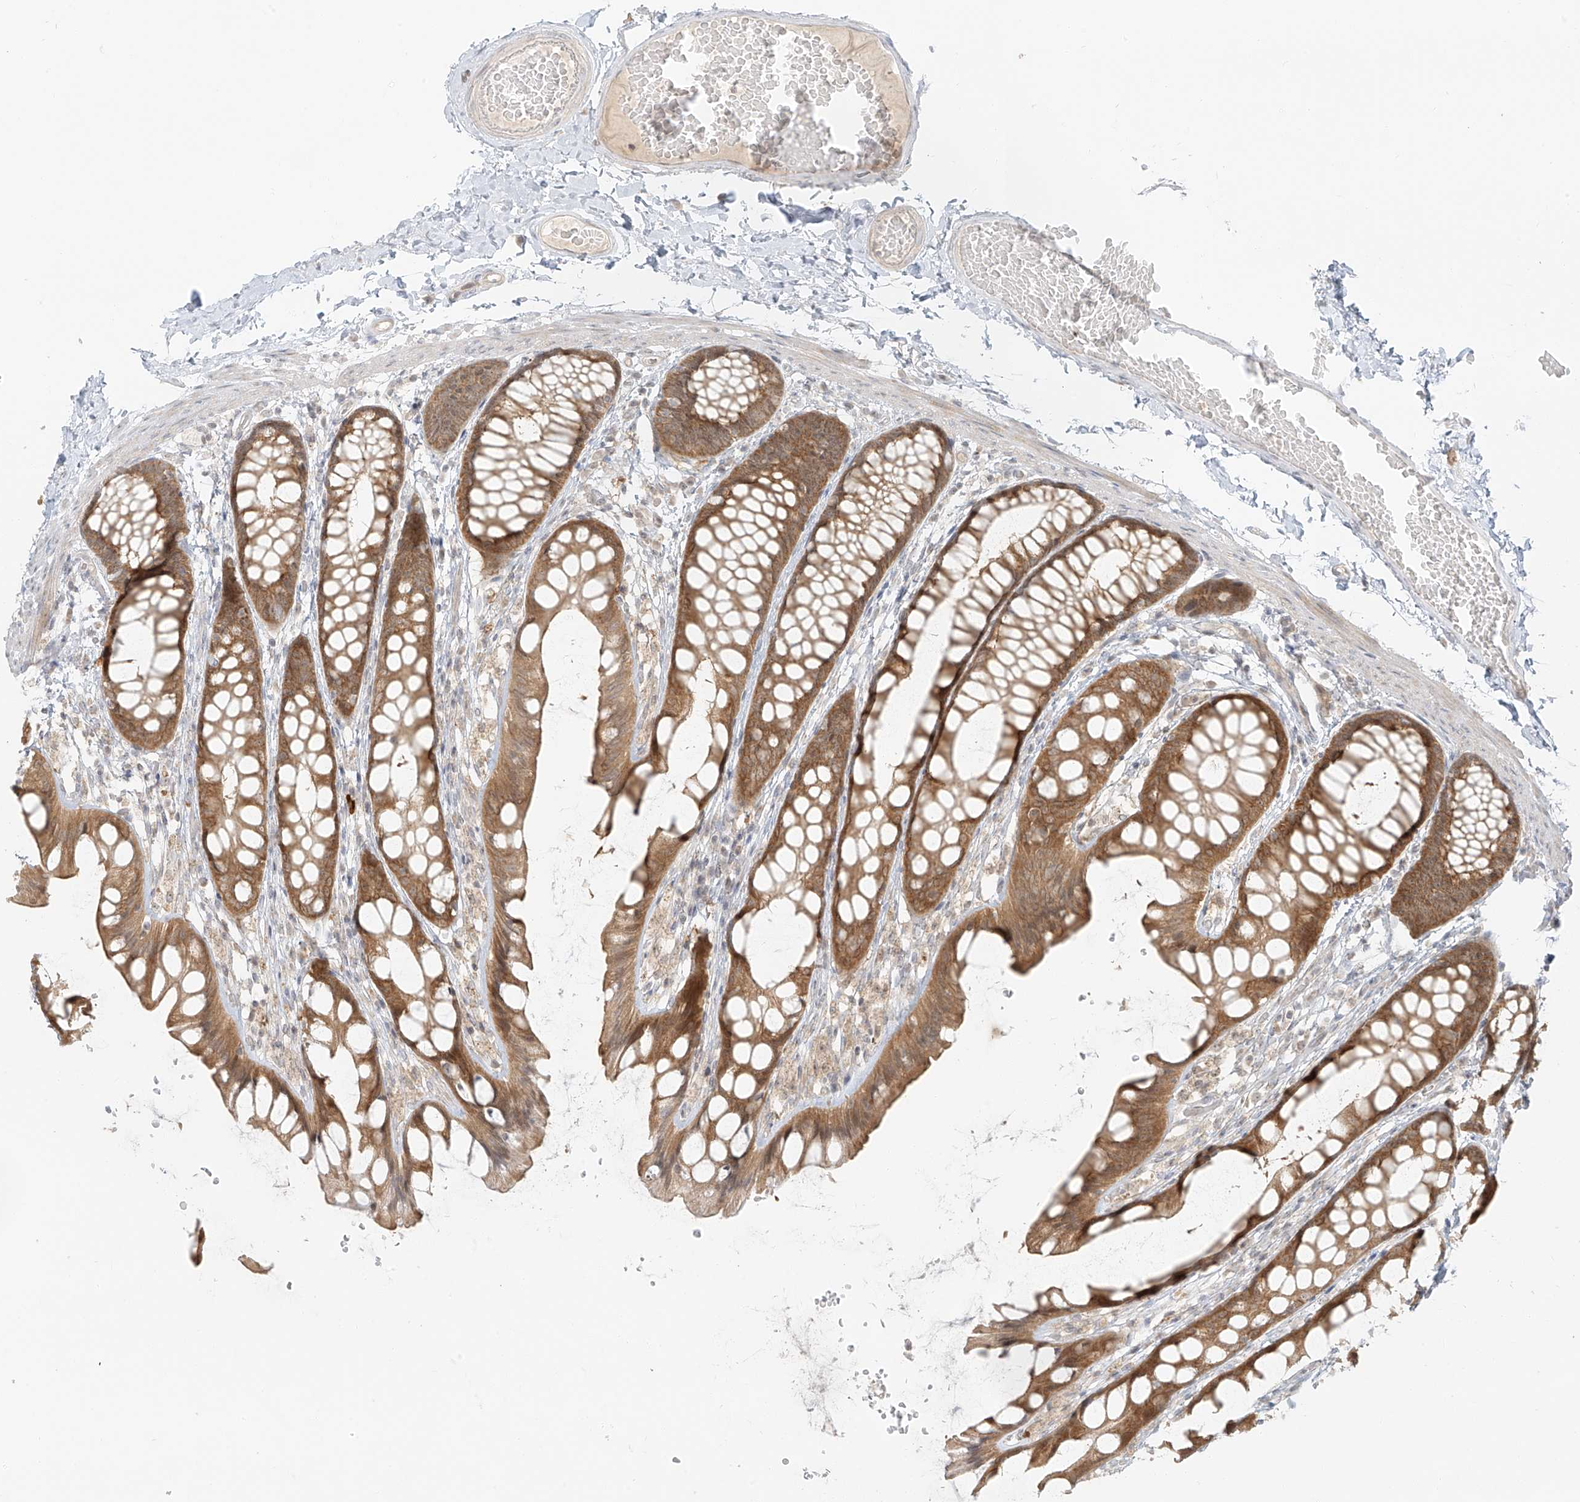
{"staining": {"intensity": "negative", "quantity": "none", "location": "none"}, "tissue": "colon", "cell_type": "Endothelial cells", "image_type": "normal", "snomed": [{"axis": "morphology", "description": "Normal tissue, NOS"}, {"axis": "topography", "description": "Colon"}], "caption": "Immunohistochemical staining of benign human colon demonstrates no significant expression in endothelial cells. Brightfield microscopy of IHC stained with DAB (brown) and hematoxylin (blue), captured at high magnification.", "gene": "MIPEP", "patient": {"sex": "male", "age": 47}}